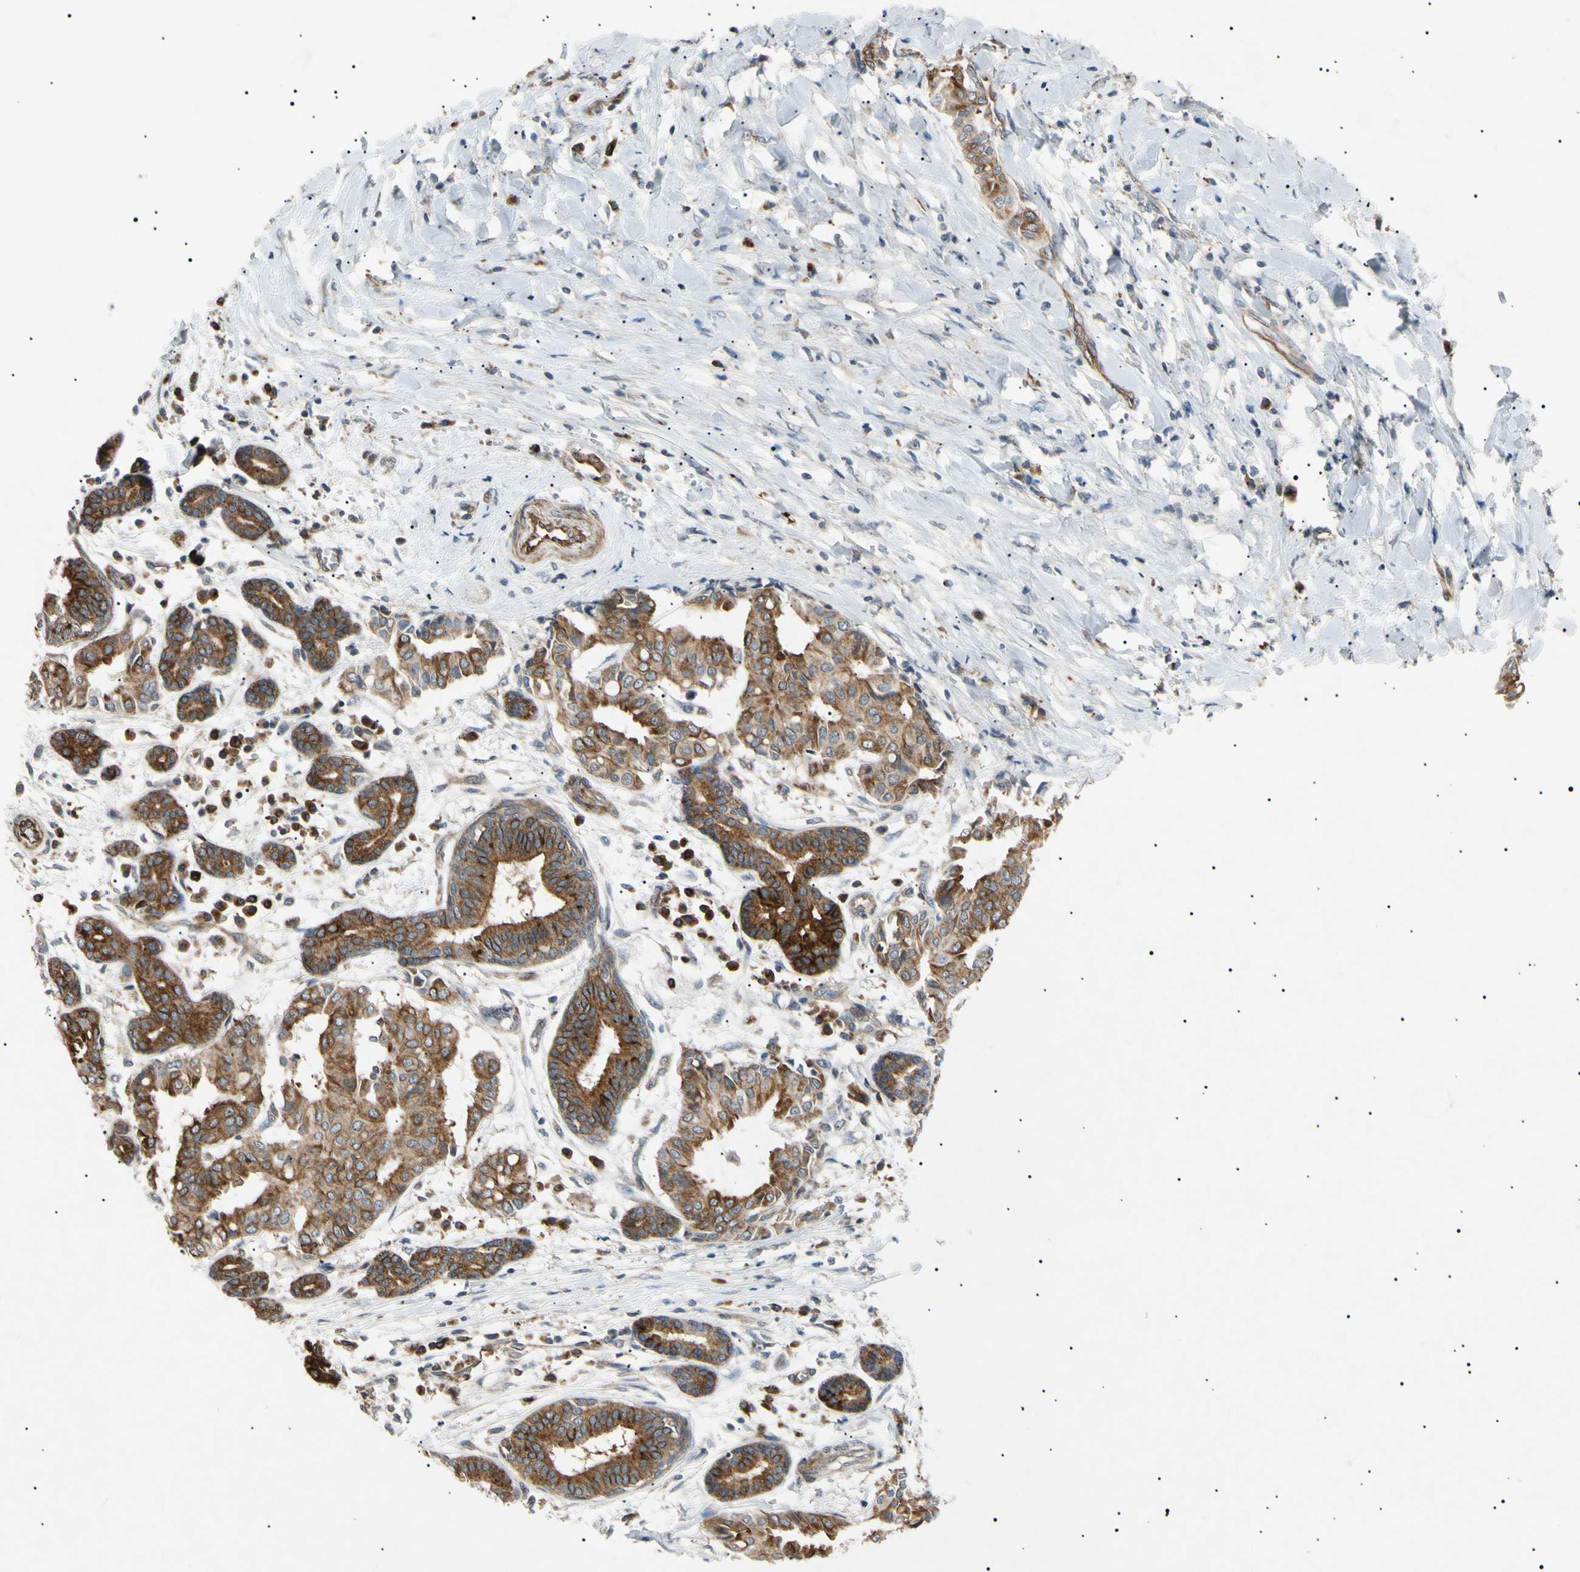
{"staining": {"intensity": "moderate", "quantity": ">75%", "location": "cytoplasmic/membranous"}, "tissue": "head and neck cancer", "cell_type": "Tumor cells", "image_type": "cancer", "snomed": [{"axis": "morphology", "description": "Adenocarcinoma, NOS"}, {"axis": "topography", "description": "Salivary gland"}, {"axis": "topography", "description": "Head-Neck"}], "caption": "Head and neck adenocarcinoma stained with a brown dye exhibits moderate cytoplasmic/membranous positive positivity in about >75% of tumor cells.", "gene": "TUBB4A", "patient": {"sex": "female", "age": 59}}